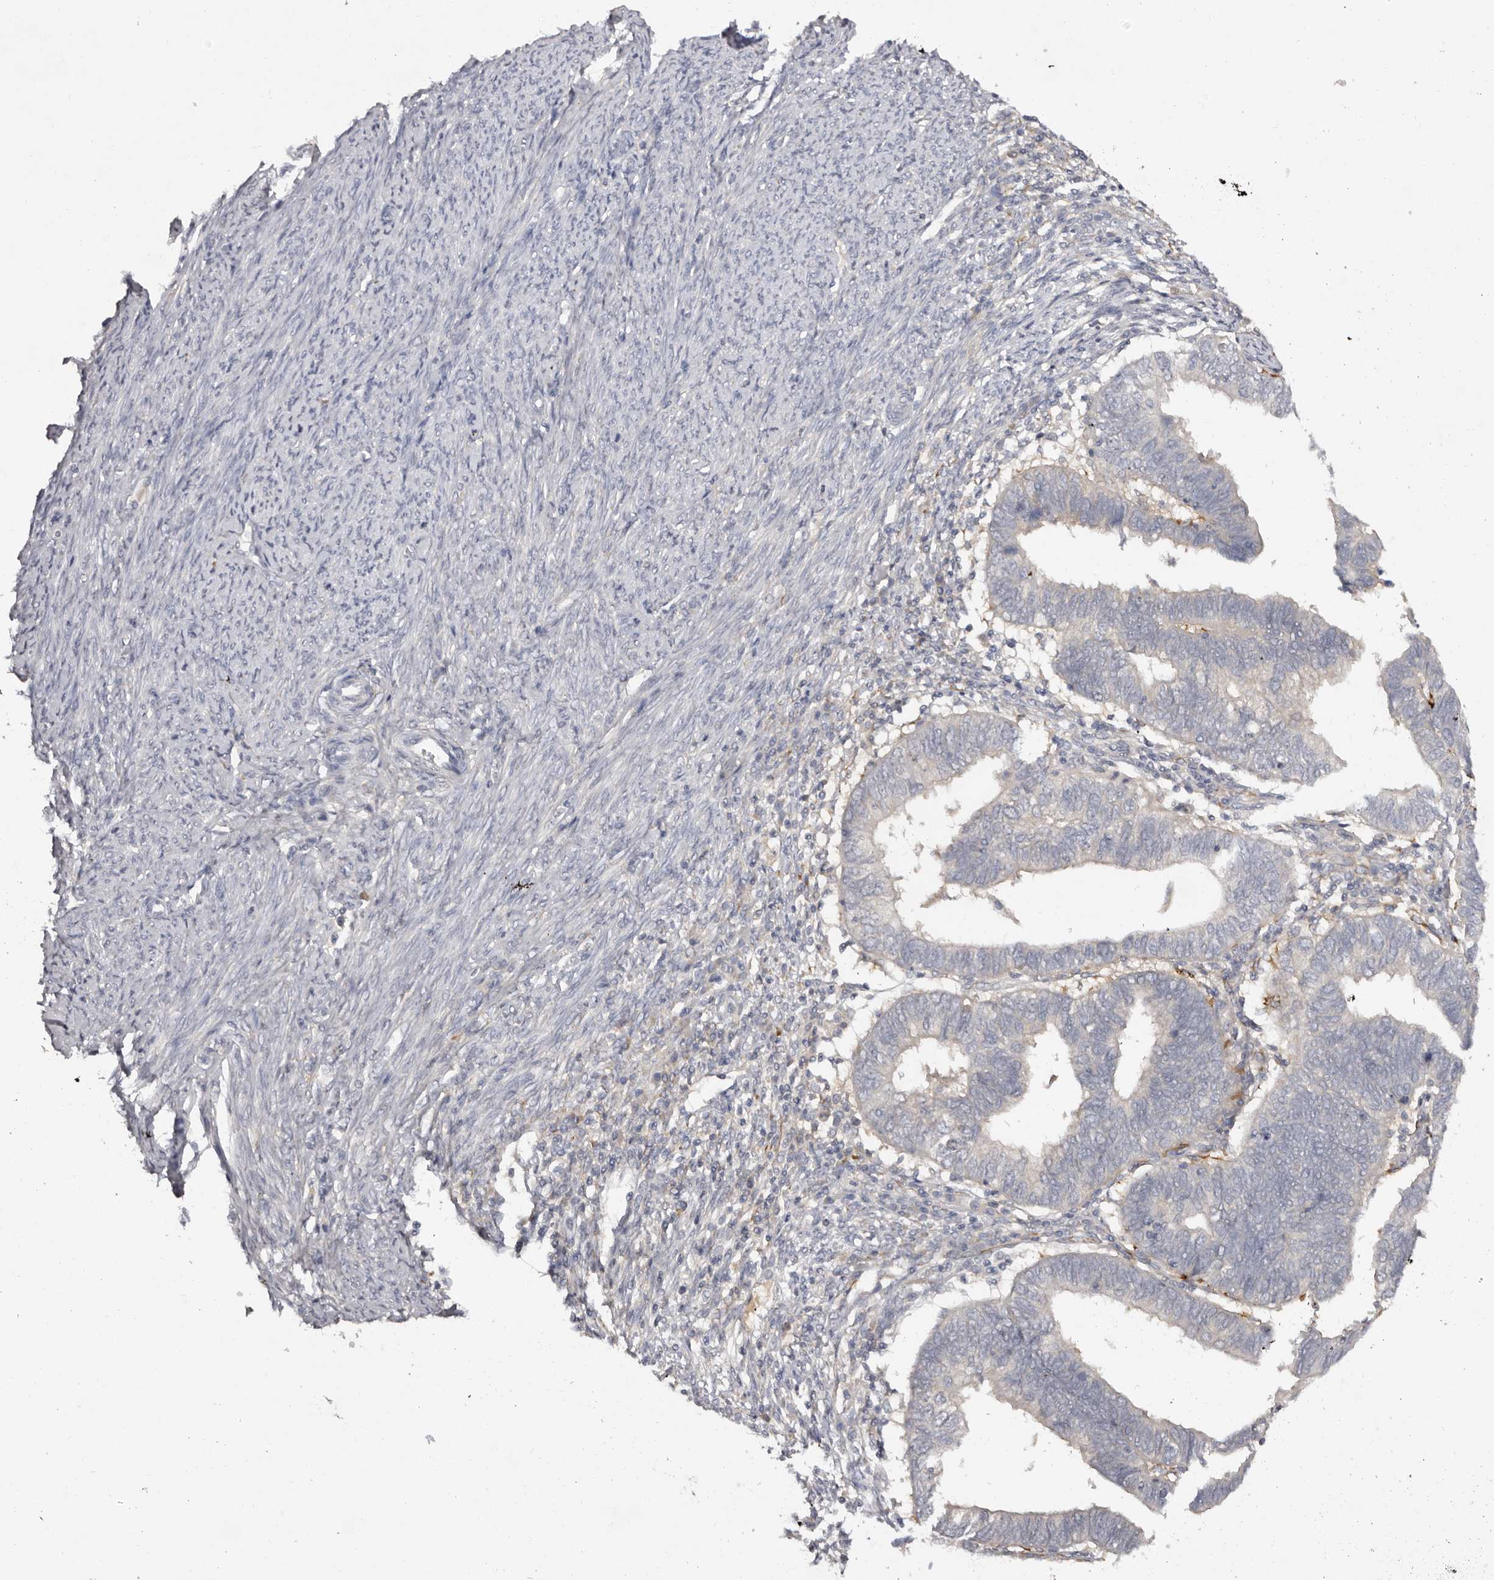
{"staining": {"intensity": "negative", "quantity": "none", "location": "none"}, "tissue": "endometrial cancer", "cell_type": "Tumor cells", "image_type": "cancer", "snomed": [{"axis": "morphology", "description": "Adenocarcinoma, NOS"}, {"axis": "topography", "description": "Uterus"}], "caption": "DAB immunohistochemical staining of human endometrial cancer (adenocarcinoma) demonstrates no significant positivity in tumor cells.", "gene": "SCUBE2", "patient": {"sex": "female", "age": 77}}